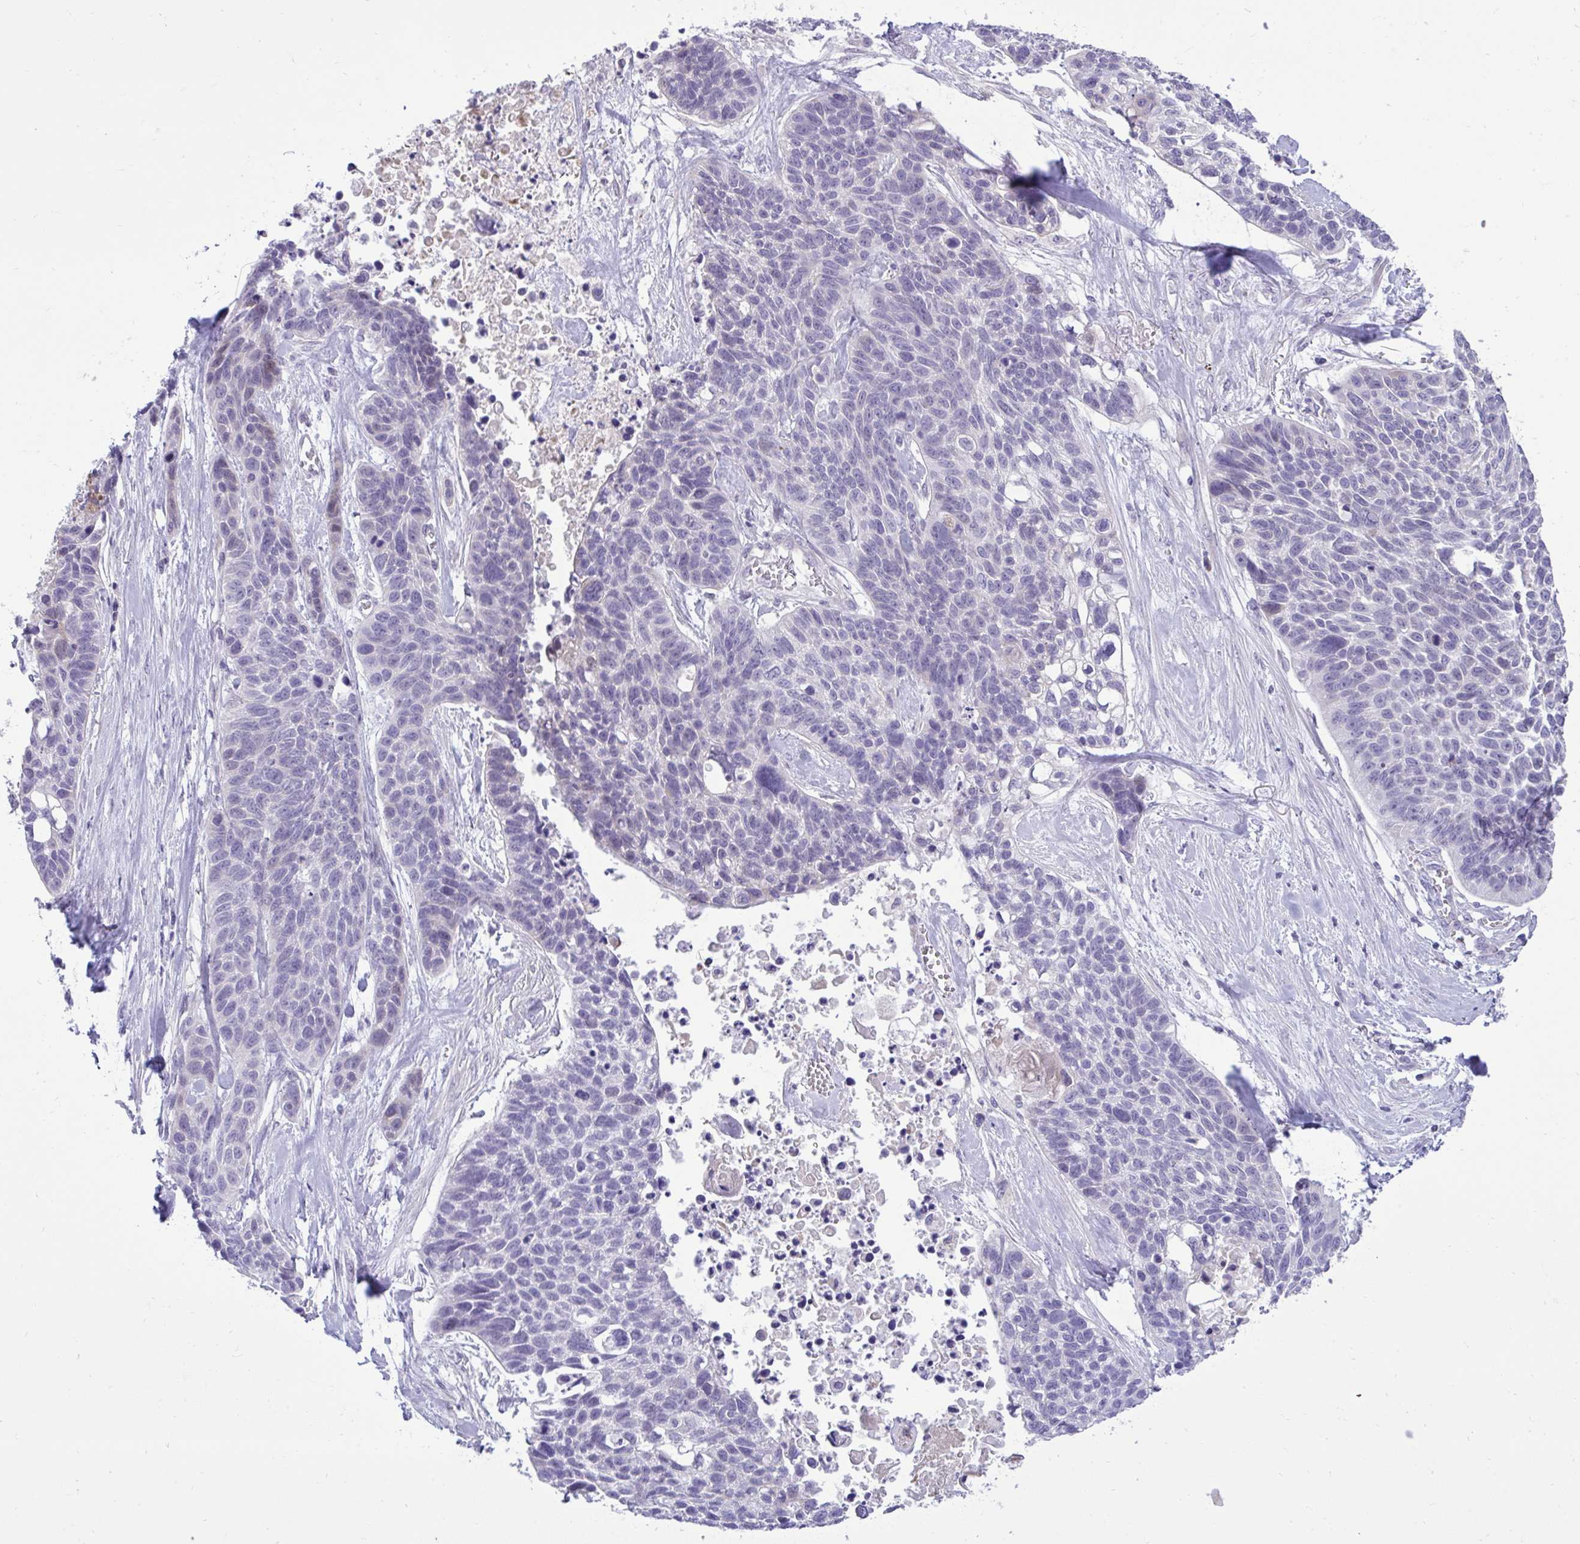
{"staining": {"intensity": "negative", "quantity": "none", "location": "none"}, "tissue": "lung cancer", "cell_type": "Tumor cells", "image_type": "cancer", "snomed": [{"axis": "morphology", "description": "Squamous cell carcinoma, NOS"}, {"axis": "topography", "description": "Lung"}], "caption": "Protein analysis of lung cancer displays no significant positivity in tumor cells.", "gene": "SPAG1", "patient": {"sex": "male", "age": 62}}